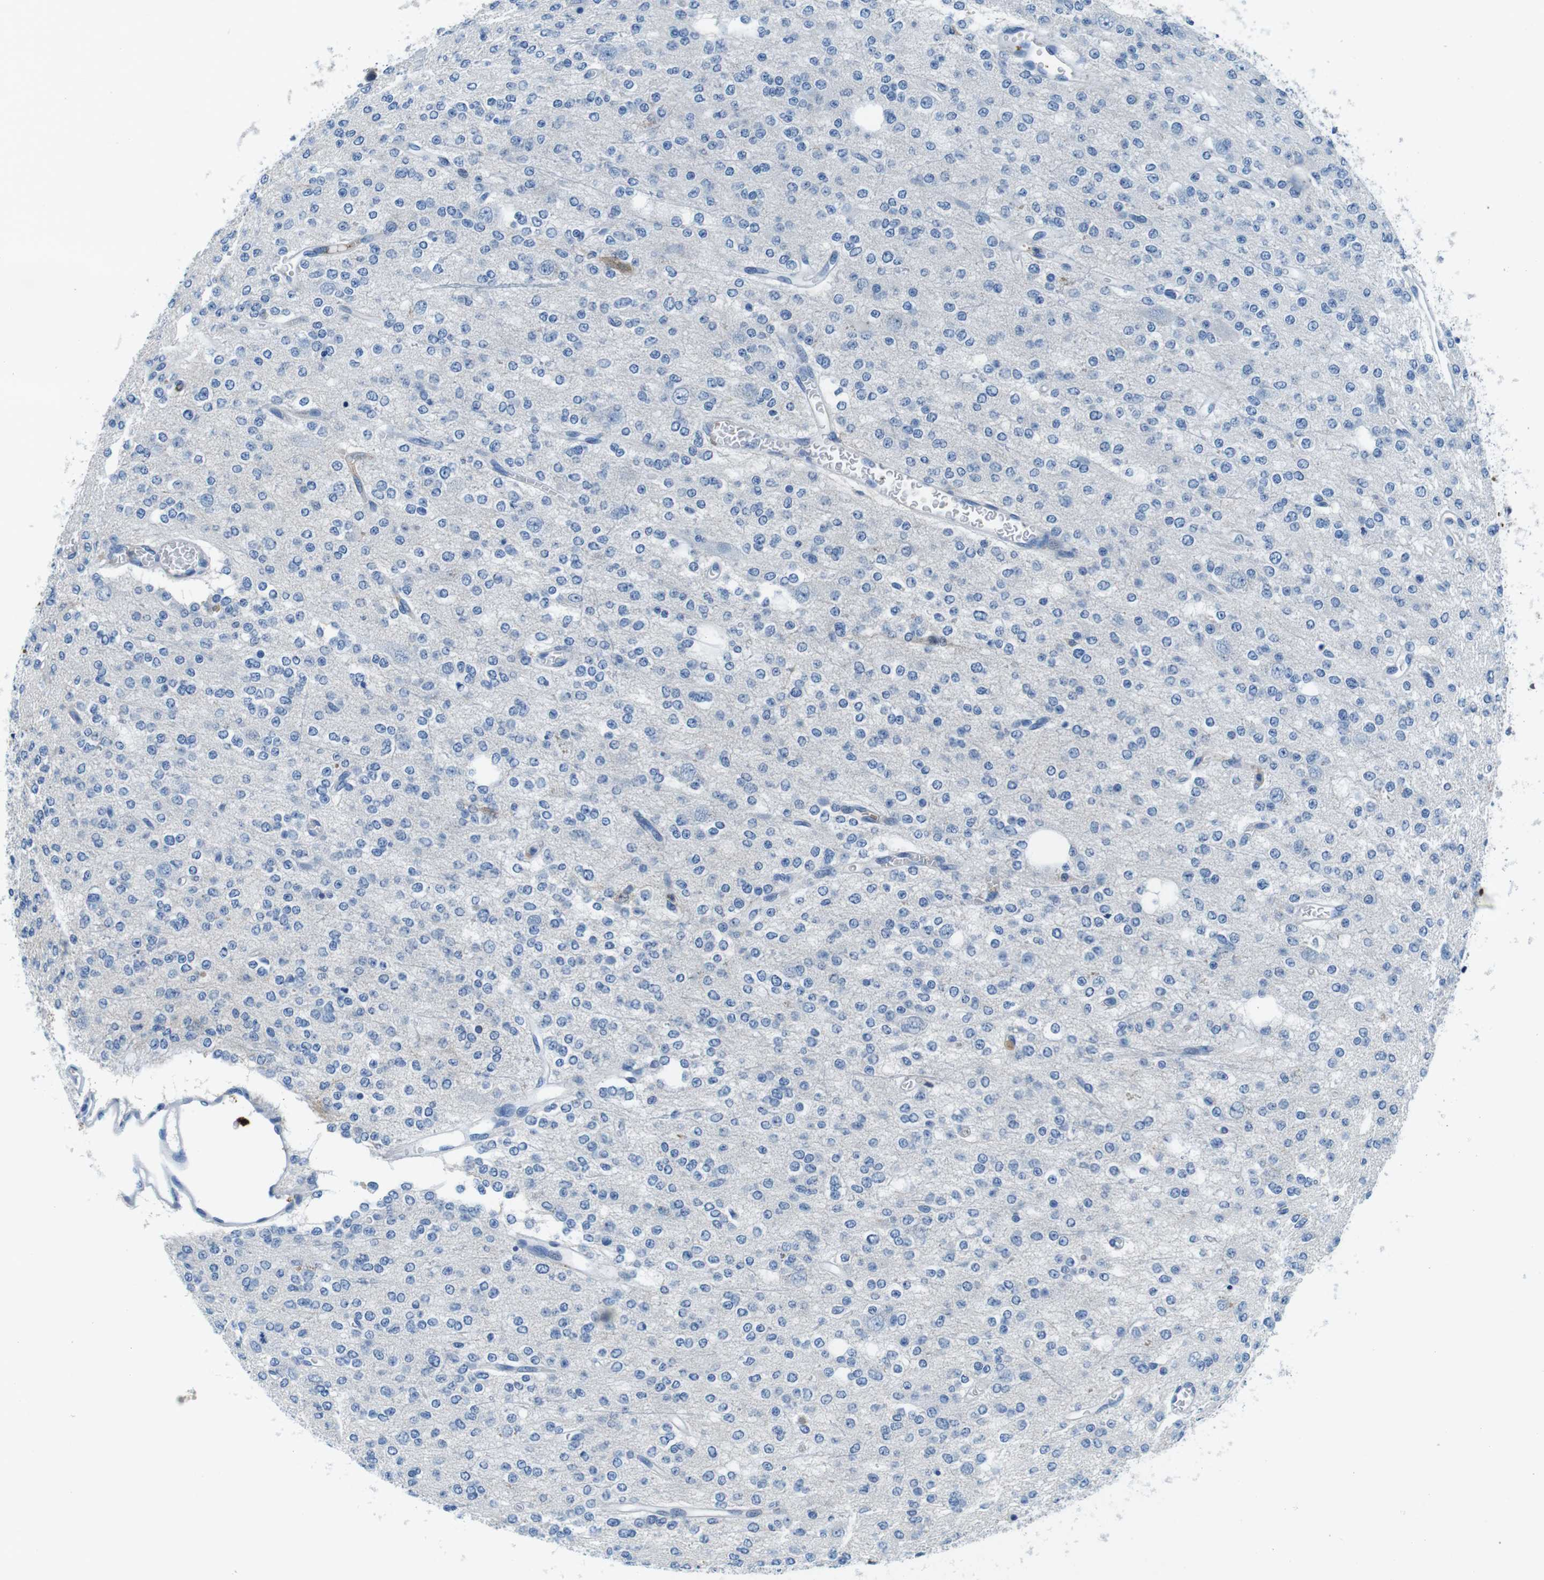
{"staining": {"intensity": "negative", "quantity": "none", "location": "none"}, "tissue": "glioma", "cell_type": "Tumor cells", "image_type": "cancer", "snomed": [{"axis": "morphology", "description": "Glioma, malignant, Low grade"}, {"axis": "topography", "description": "Brain"}], "caption": "Tumor cells show no significant protein positivity in malignant low-grade glioma.", "gene": "IGHD", "patient": {"sex": "male", "age": 38}}